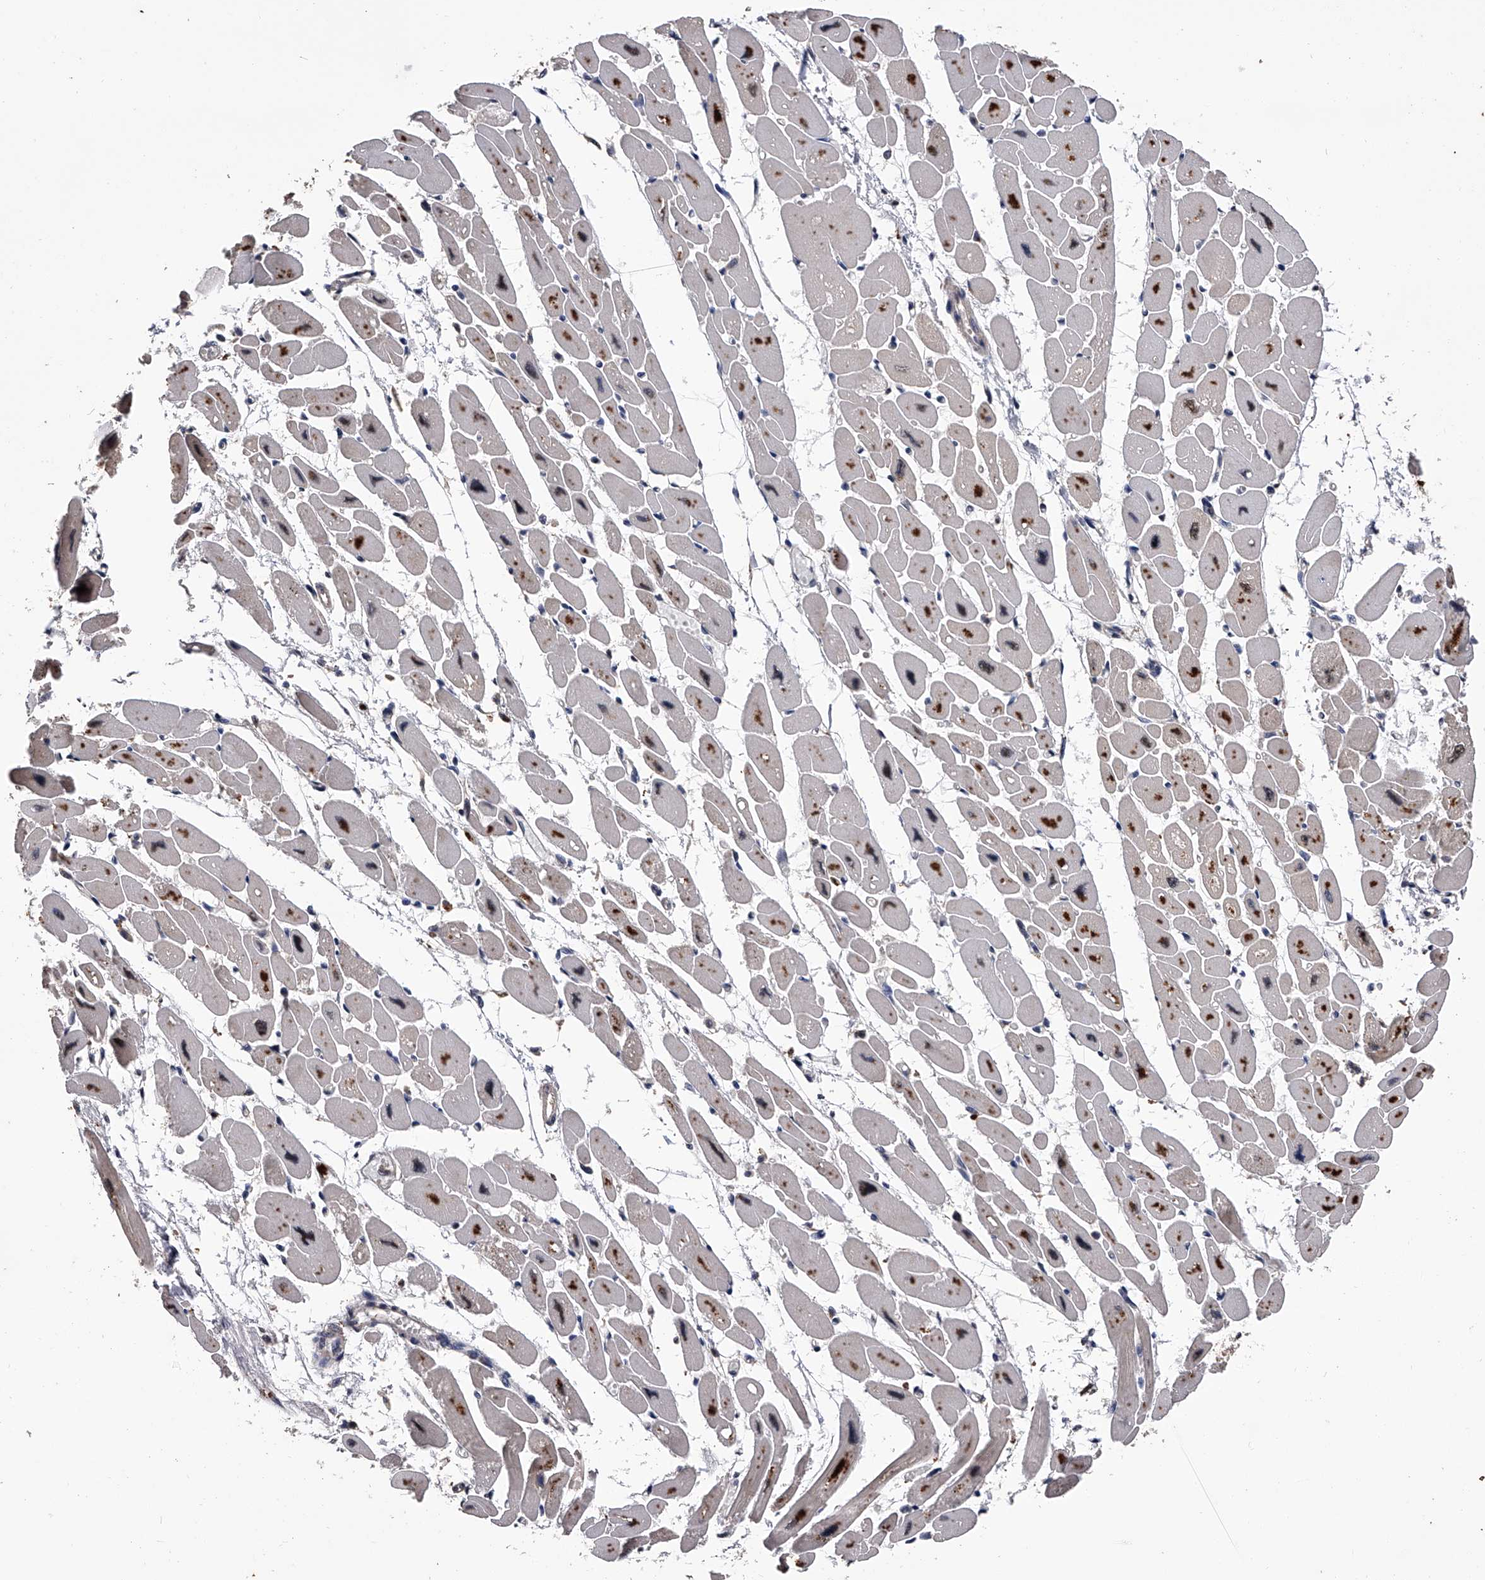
{"staining": {"intensity": "moderate", "quantity": ">75%", "location": "cytoplasmic/membranous,nuclear"}, "tissue": "heart muscle", "cell_type": "Cardiomyocytes", "image_type": "normal", "snomed": [{"axis": "morphology", "description": "Normal tissue, NOS"}, {"axis": "topography", "description": "Heart"}], "caption": "Protein staining of normal heart muscle shows moderate cytoplasmic/membranous,nuclear staining in about >75% of cardiomyocytes.", "gene": "EFCAB7", "patient": {"sex": "female", "age": 54}}